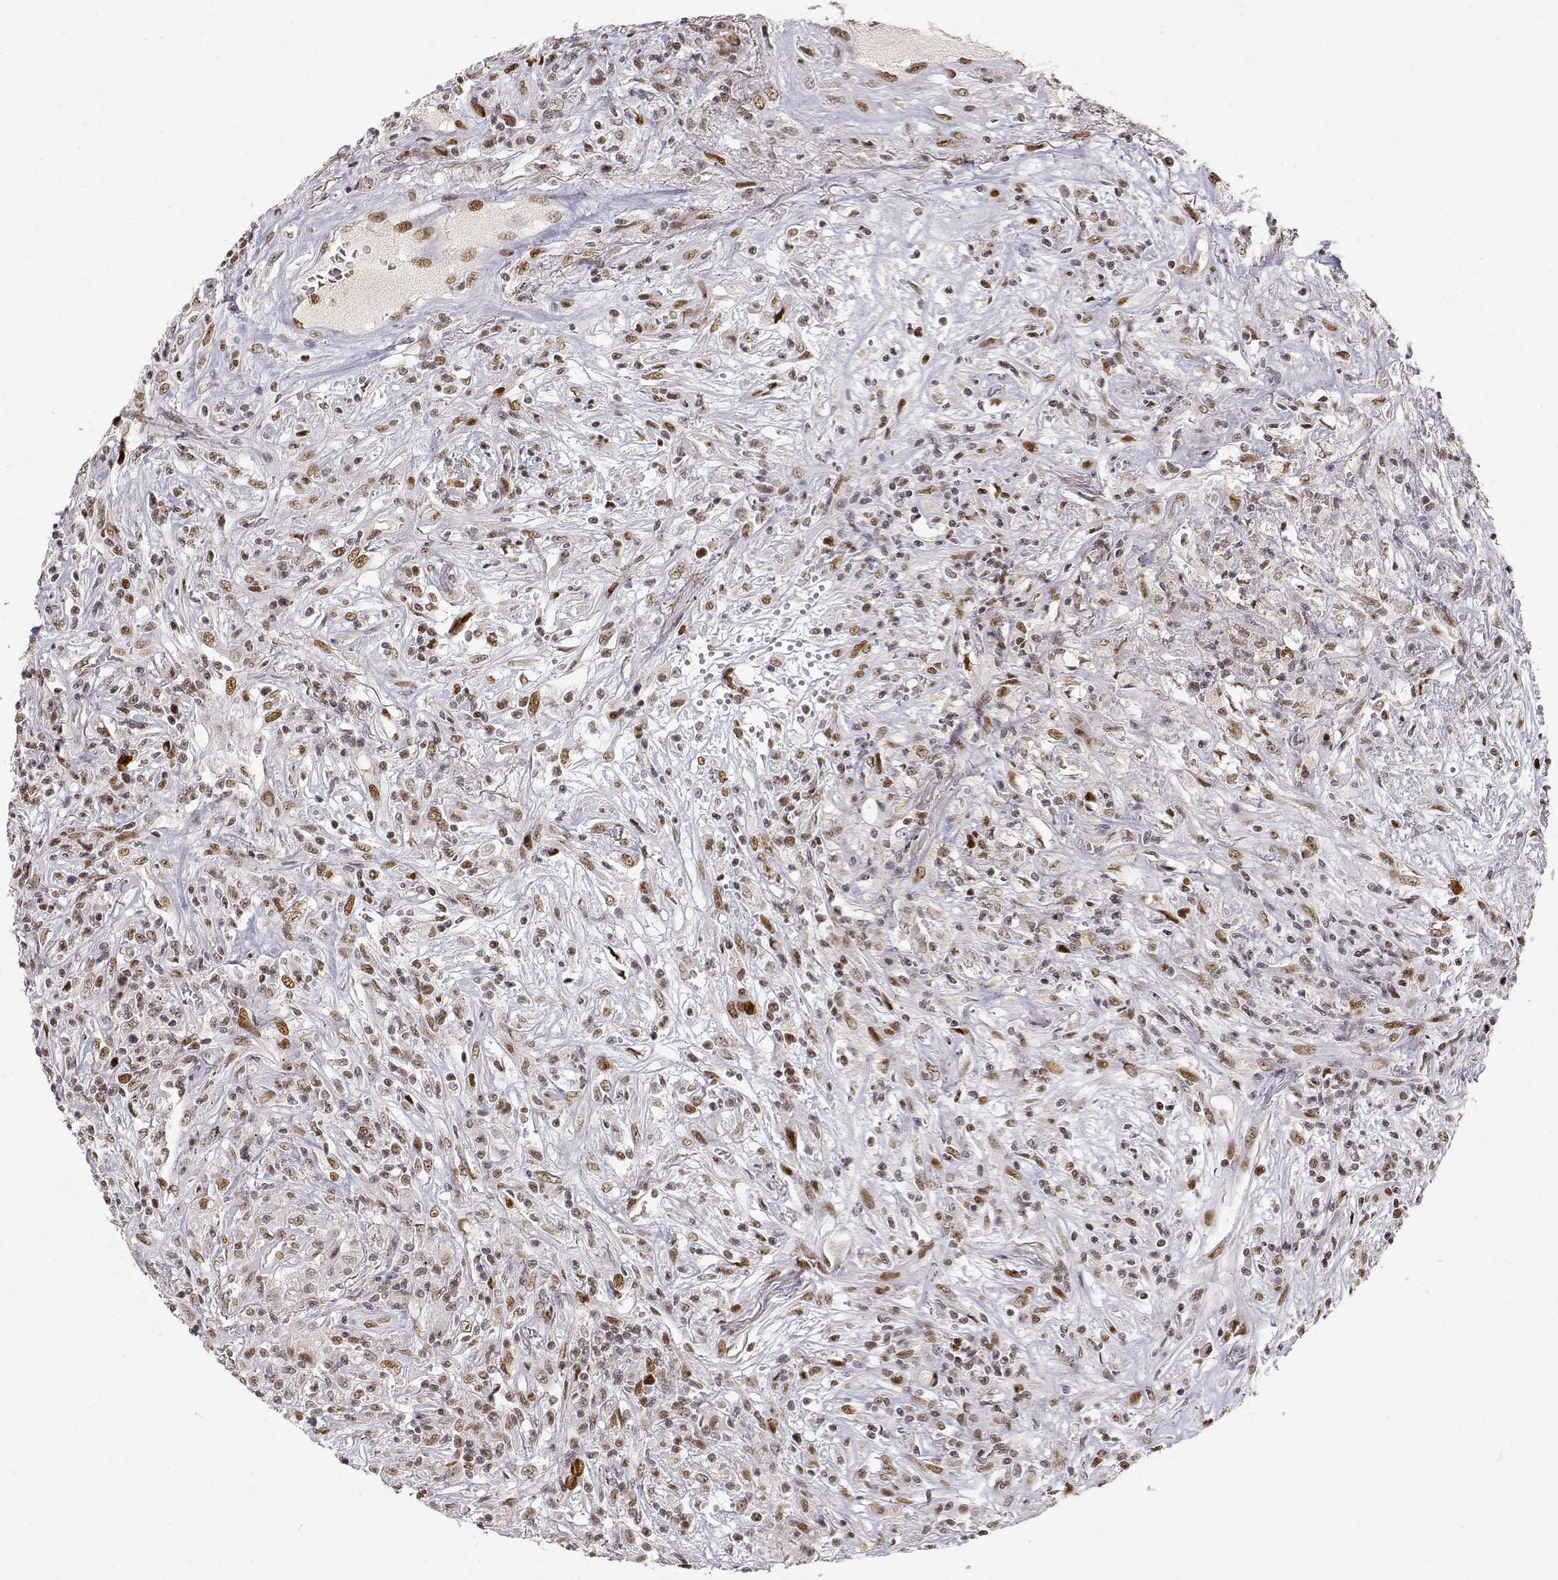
{"staining": {"intensity": "weak", "quantity": ">75%", "location": "nuclear"}, "tissue": "lymphoma", "cell_type": "Tumor cells", "image_type": "cancer", "snomed": [{"axis": "morphology", "description": "Malignant lymphoma, non-Hodgkin's type, High grade"}, {"axis": "topography", "description": "Lung"}], "caption": "There is low levels of weak nuclear positivity in tumor cells of malignant lymphoma, non-Hodgkin's type (high-grade), as demonstrated by immunohistochemical staining (brown color).", "gene": "RSF1", "patient": {"sex": "male", "age": 79}}